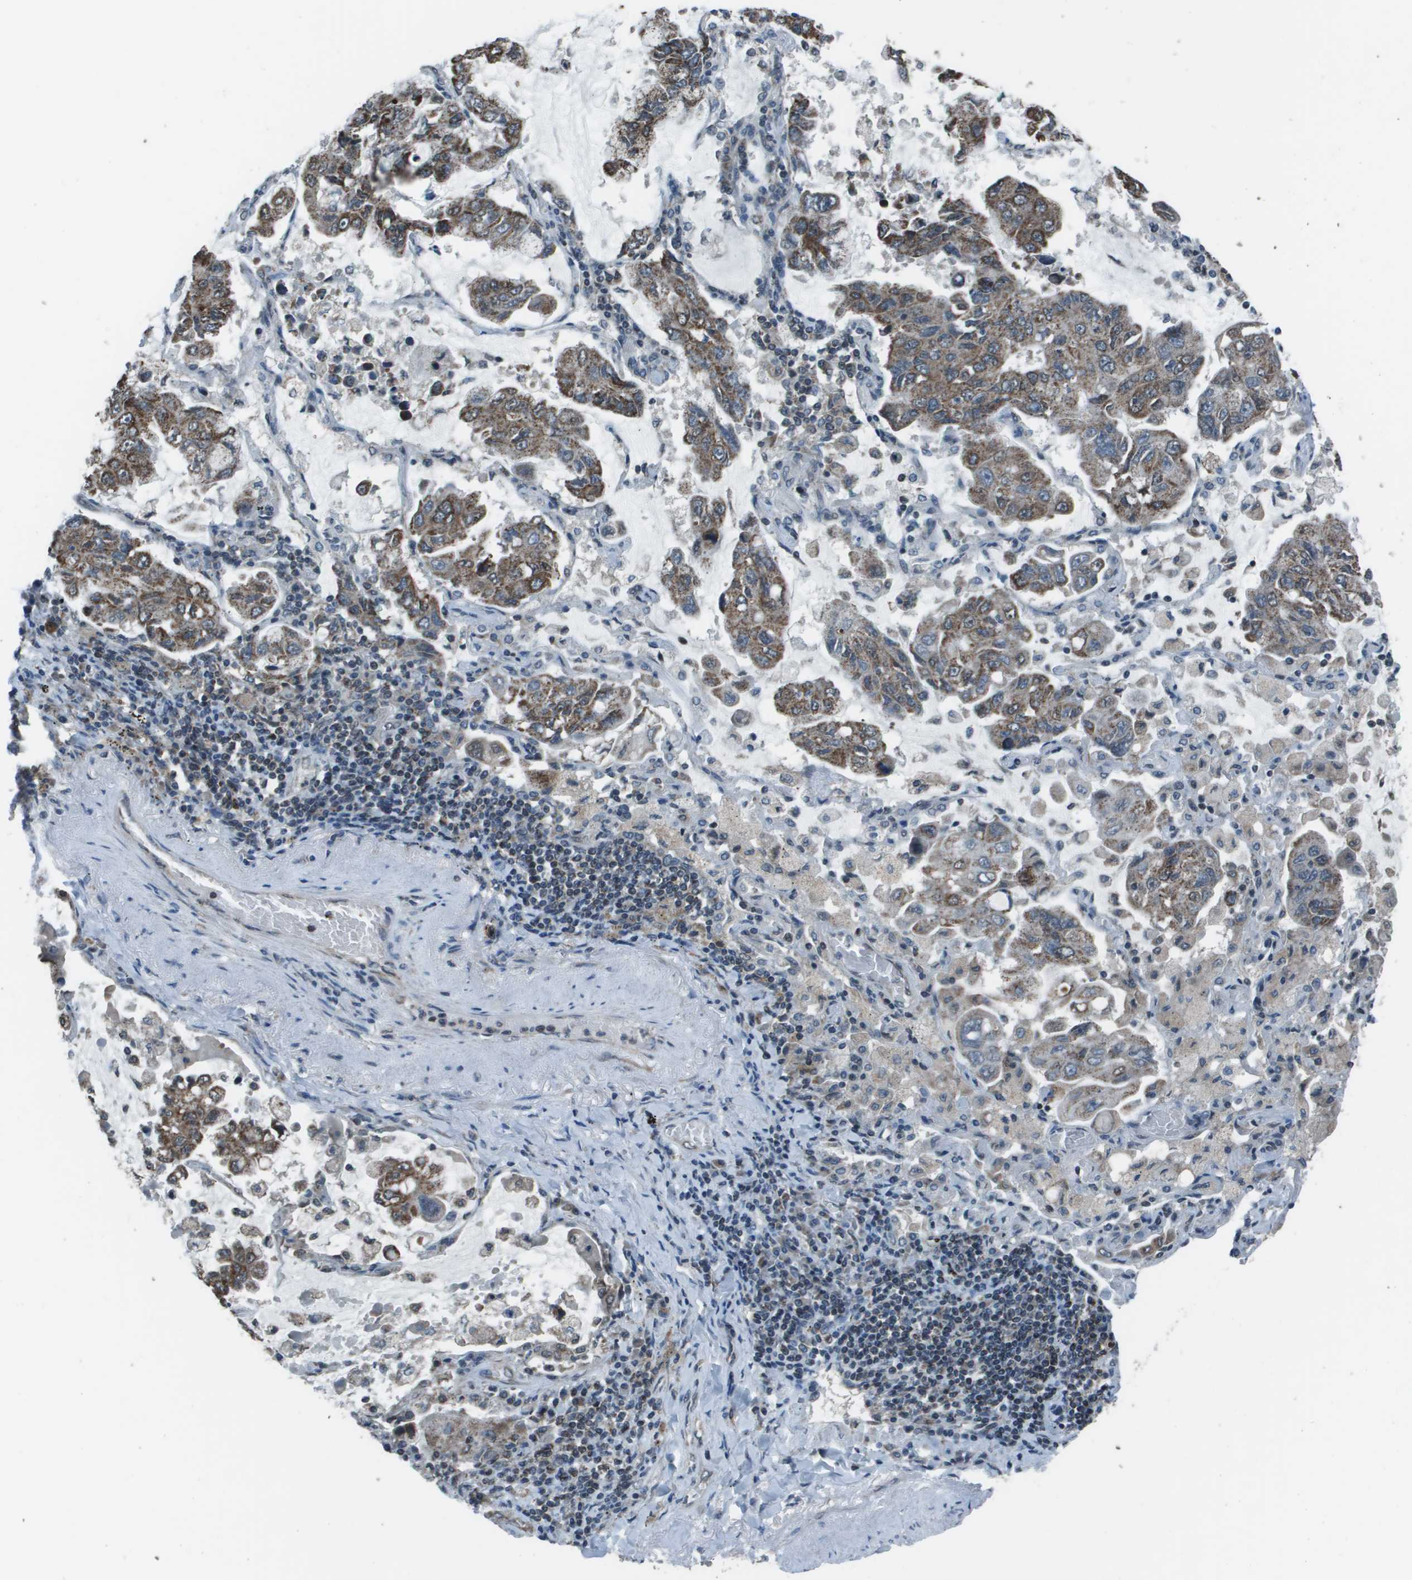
{"staining": {"intensity": "moderate", "quantity": ">75%", "location": "cytoplasmic/membranous"}, "tissue": "lung cancer", "cell_type": "Tumor cells", "image_type": "cancer", "snomed": [{"axis": "morphology", "description": "Adenocarcinoma, NOS"}, {"axis": "topography", "description": "Lung"}], "caption": "Brown immunohistochemical staining in human lung cancer shows moderate cytoplasmic/membranous positivity in about >75% of tumor cells.", "gene": "PPFIA1", "patient": {"sex": "male", "age": 64}}